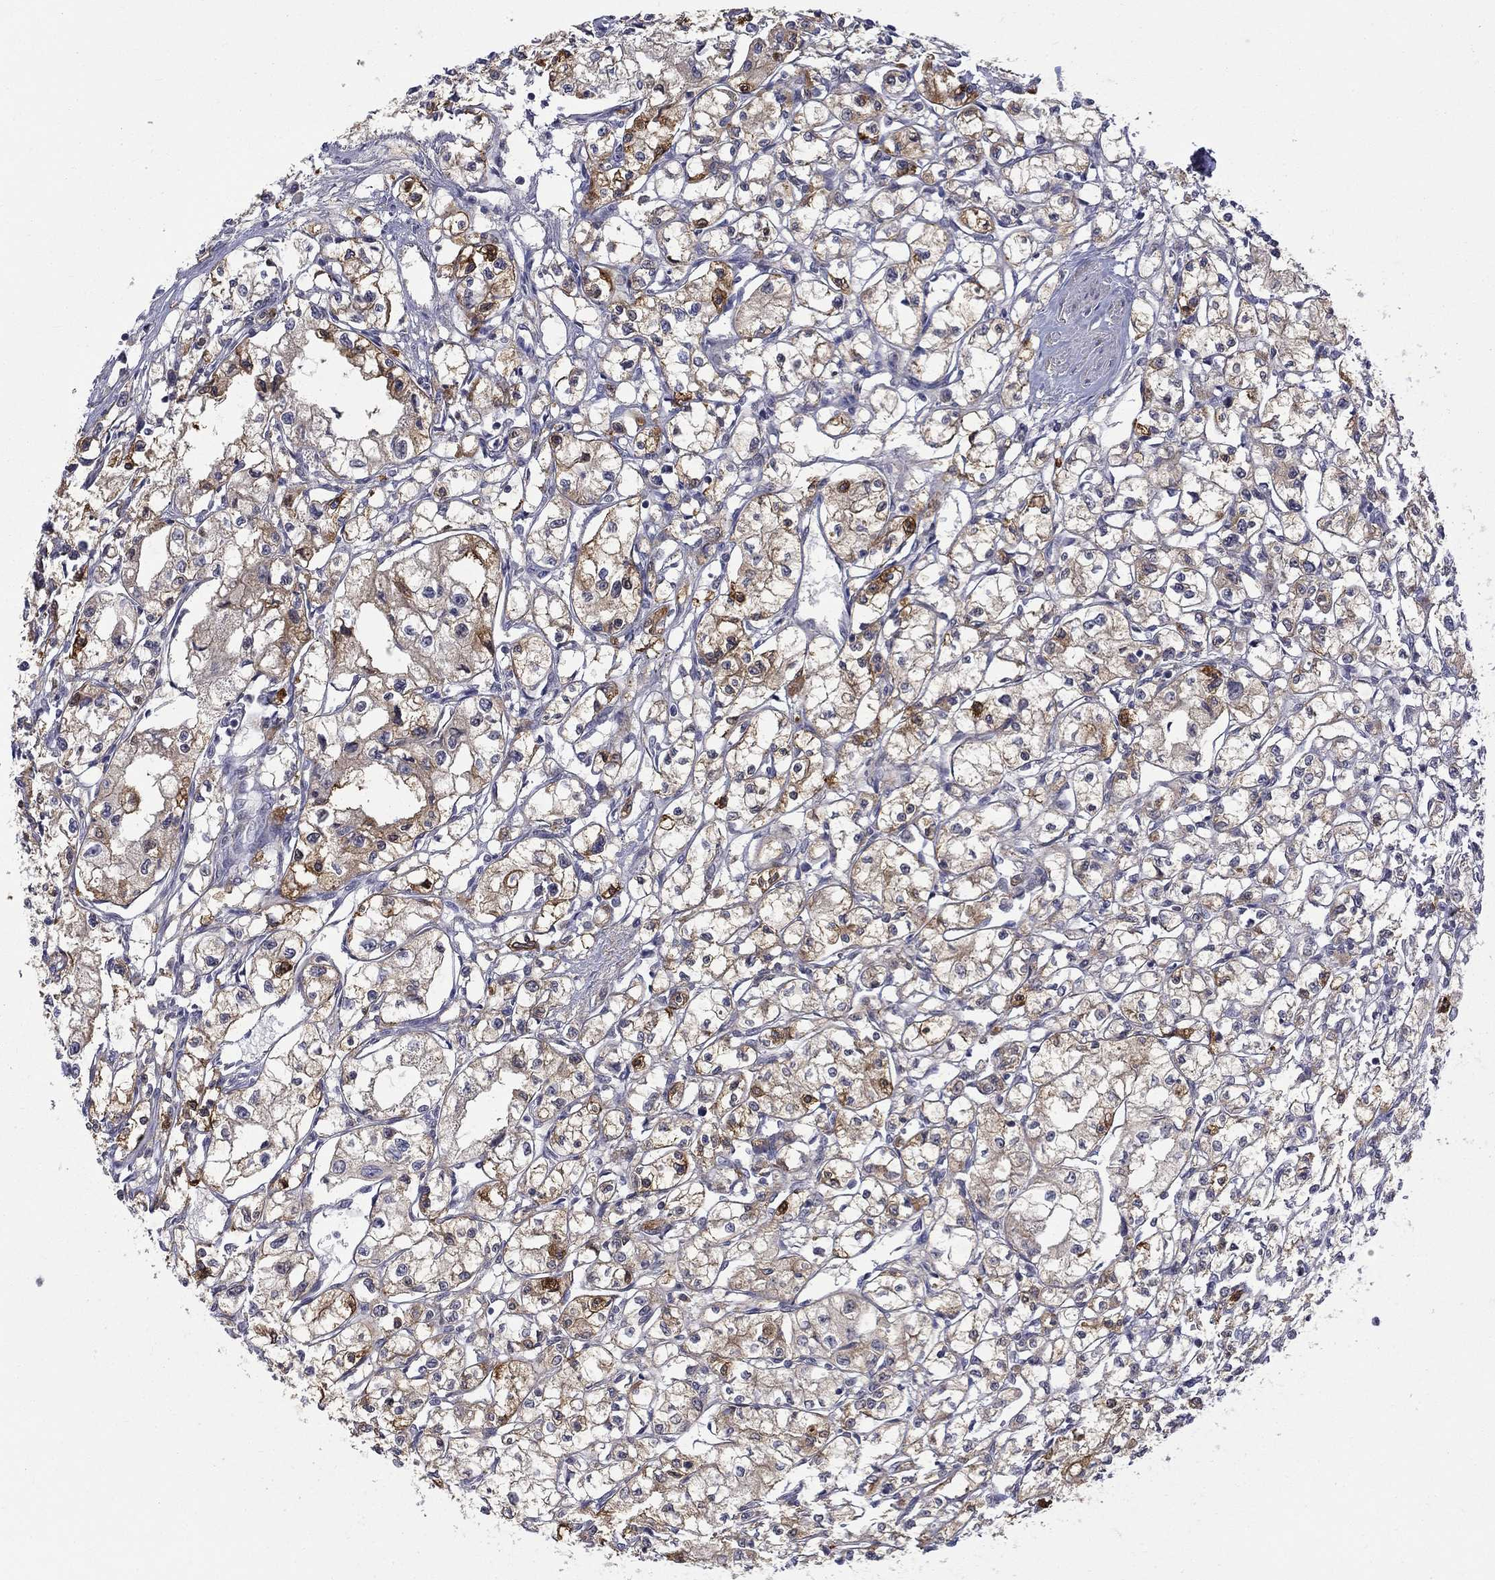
{"staining": {"intensity": "strong", "quantity": "25%-75%", "location": "cytoplasmic/membranous"}, "tissue": "renal cancer", "cell_type": "Tumor cells", "image_type": "cancer", "snomed": [{"axis": "morphology", "description": "Adenocarcinoma, NOS"}, {"axis": "topography", "description": "Kidney"}], "caption": "Renal cancer stained with DAB IHC reveals high levels of strong cytoplasmic/membranous expression in about 25%-75% of tumor cells.", "gene": "PCBP3", "patient": {"sex": "male", "age": 56}}